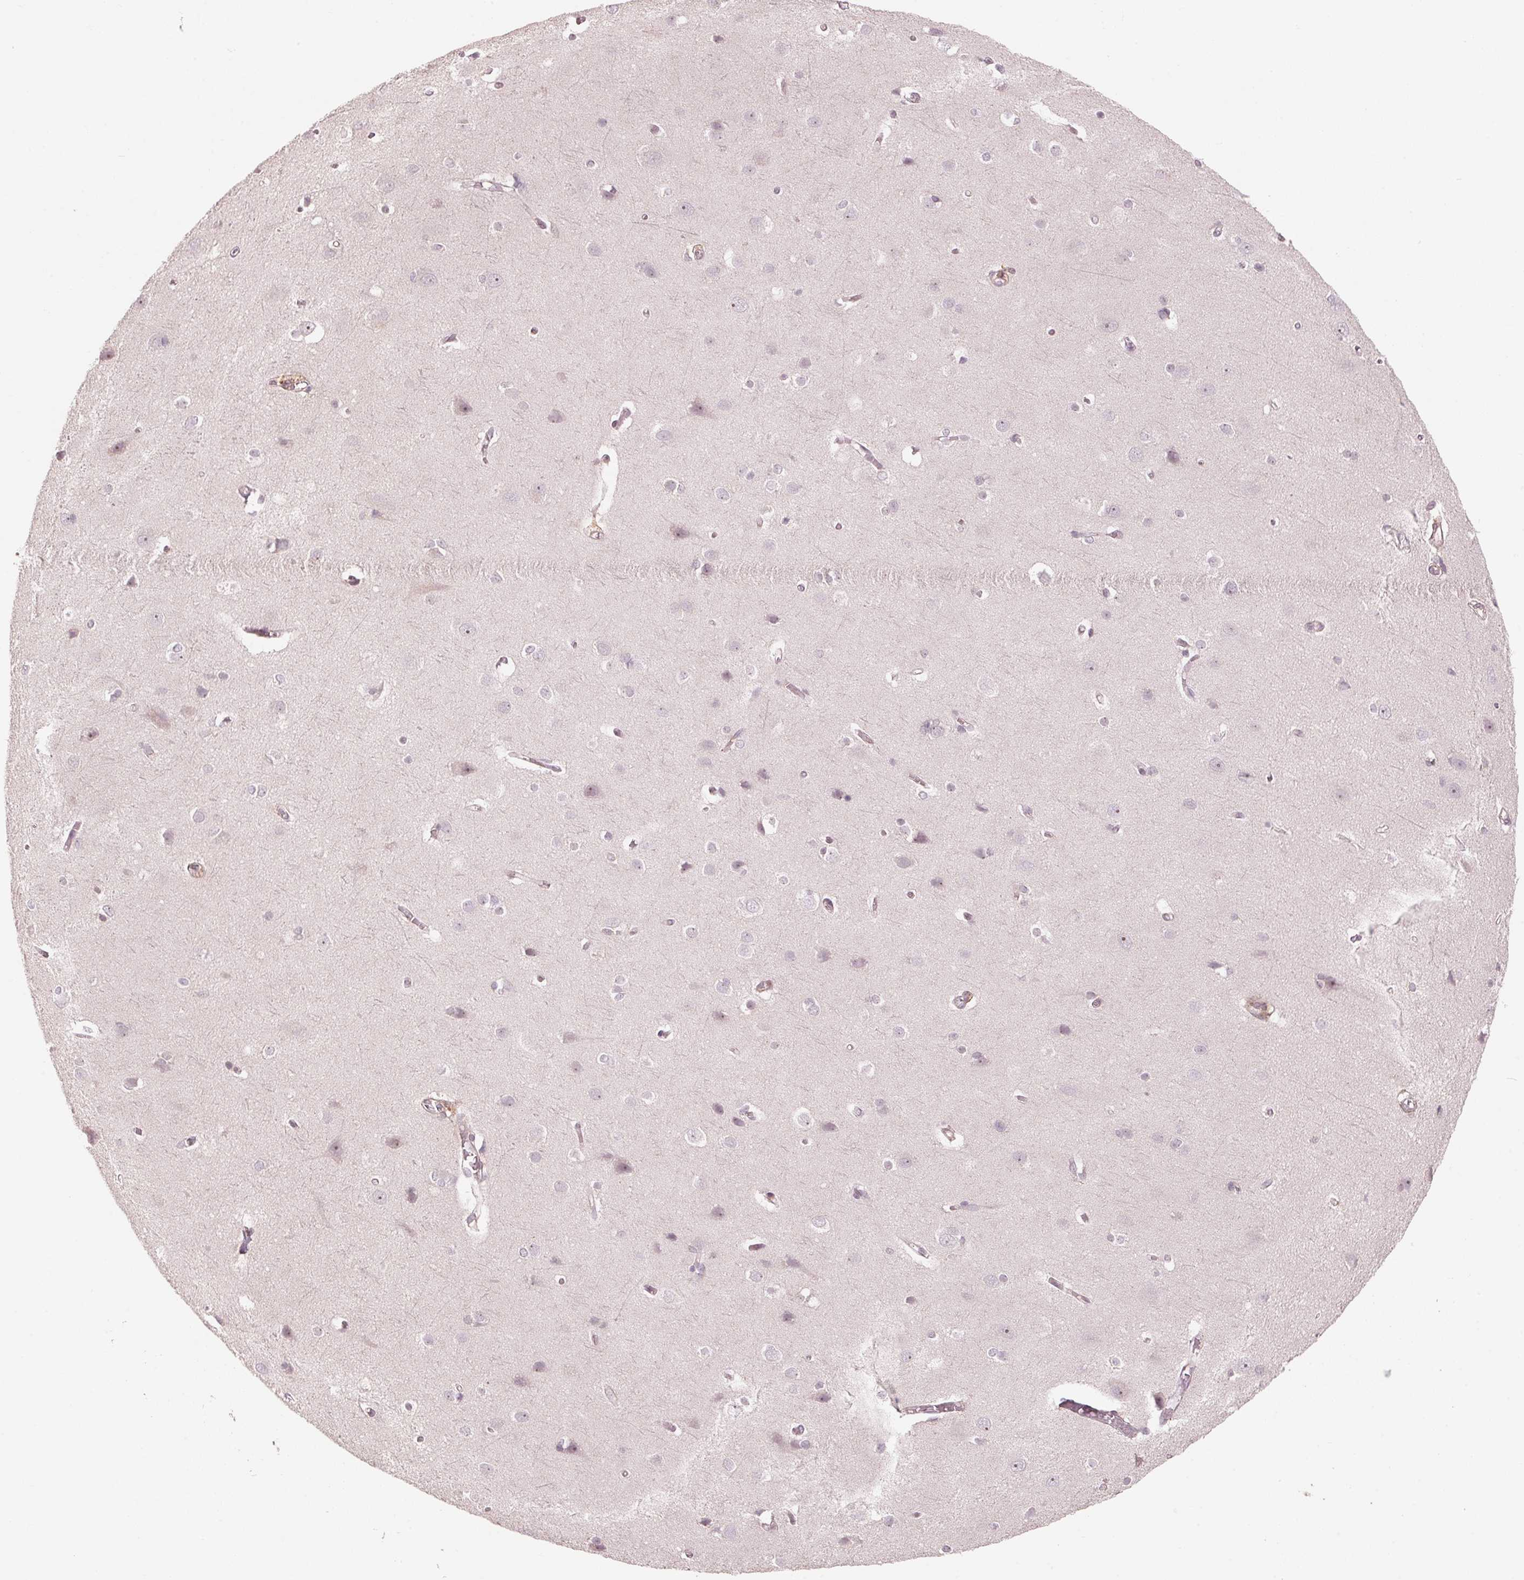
{"staining": {"intensity": "negative", "quantity": "none", "location": "none"}, "tissue": "cerebral cortex", "cell_type": "Endothelial cells", "image_type": "normal", "snomed": [{"axis": "morphology", "description": "Normal tissue, NOS"}, {"axis": "topography", "description": "Cerebral cortex"}], "caption": "High power microscopy image of an IHC histopathology image of unremarkable cerebral cortex, revealing no significant expression in endothelial cells.", "gene": "TMED6", "patient": {"sex": "male", "age": 37}}